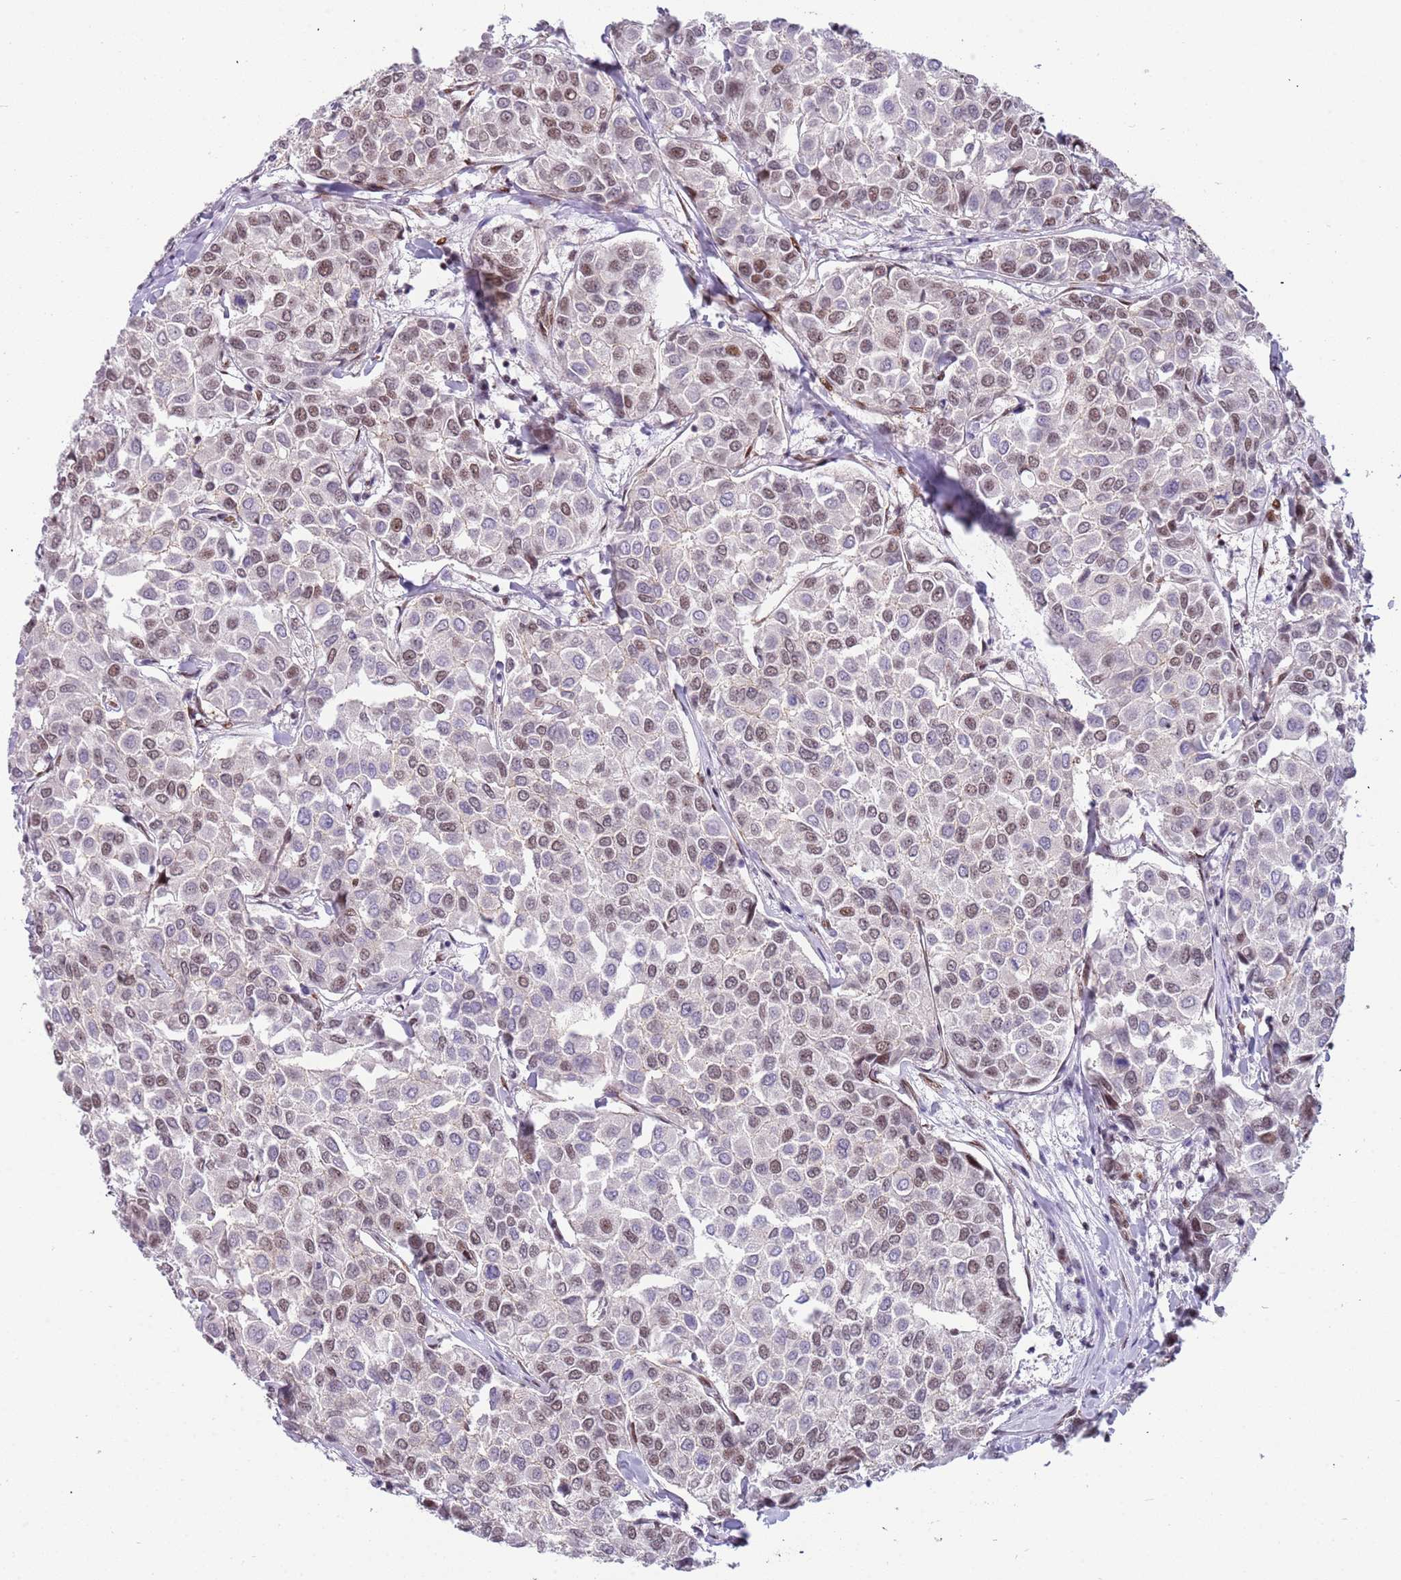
{"staining": {"intensity": "moderate", "quantity": "25%-75%", "location": "nuclear"}, "tissue": "breast cancer", "cell_type": "Tumor cells", "image_type": "cancer", "snomed": [{"axis": "morphology", "description": "Duct carcinoma"}, {"axis": "topography", "description": "Breast"}], "caption": "Immunohistochemistry (IHC) (DAB (3,3'-diaminobenzidine)) staining of breast cancer exhibits moderate nuclear protein staining in approximately 25%-75% of tumor cells. The protein is shown in brown color, while the nuclei are stained blue.", "gene": "LRMDA", "patient": {"sex": "female", "age": 55}}